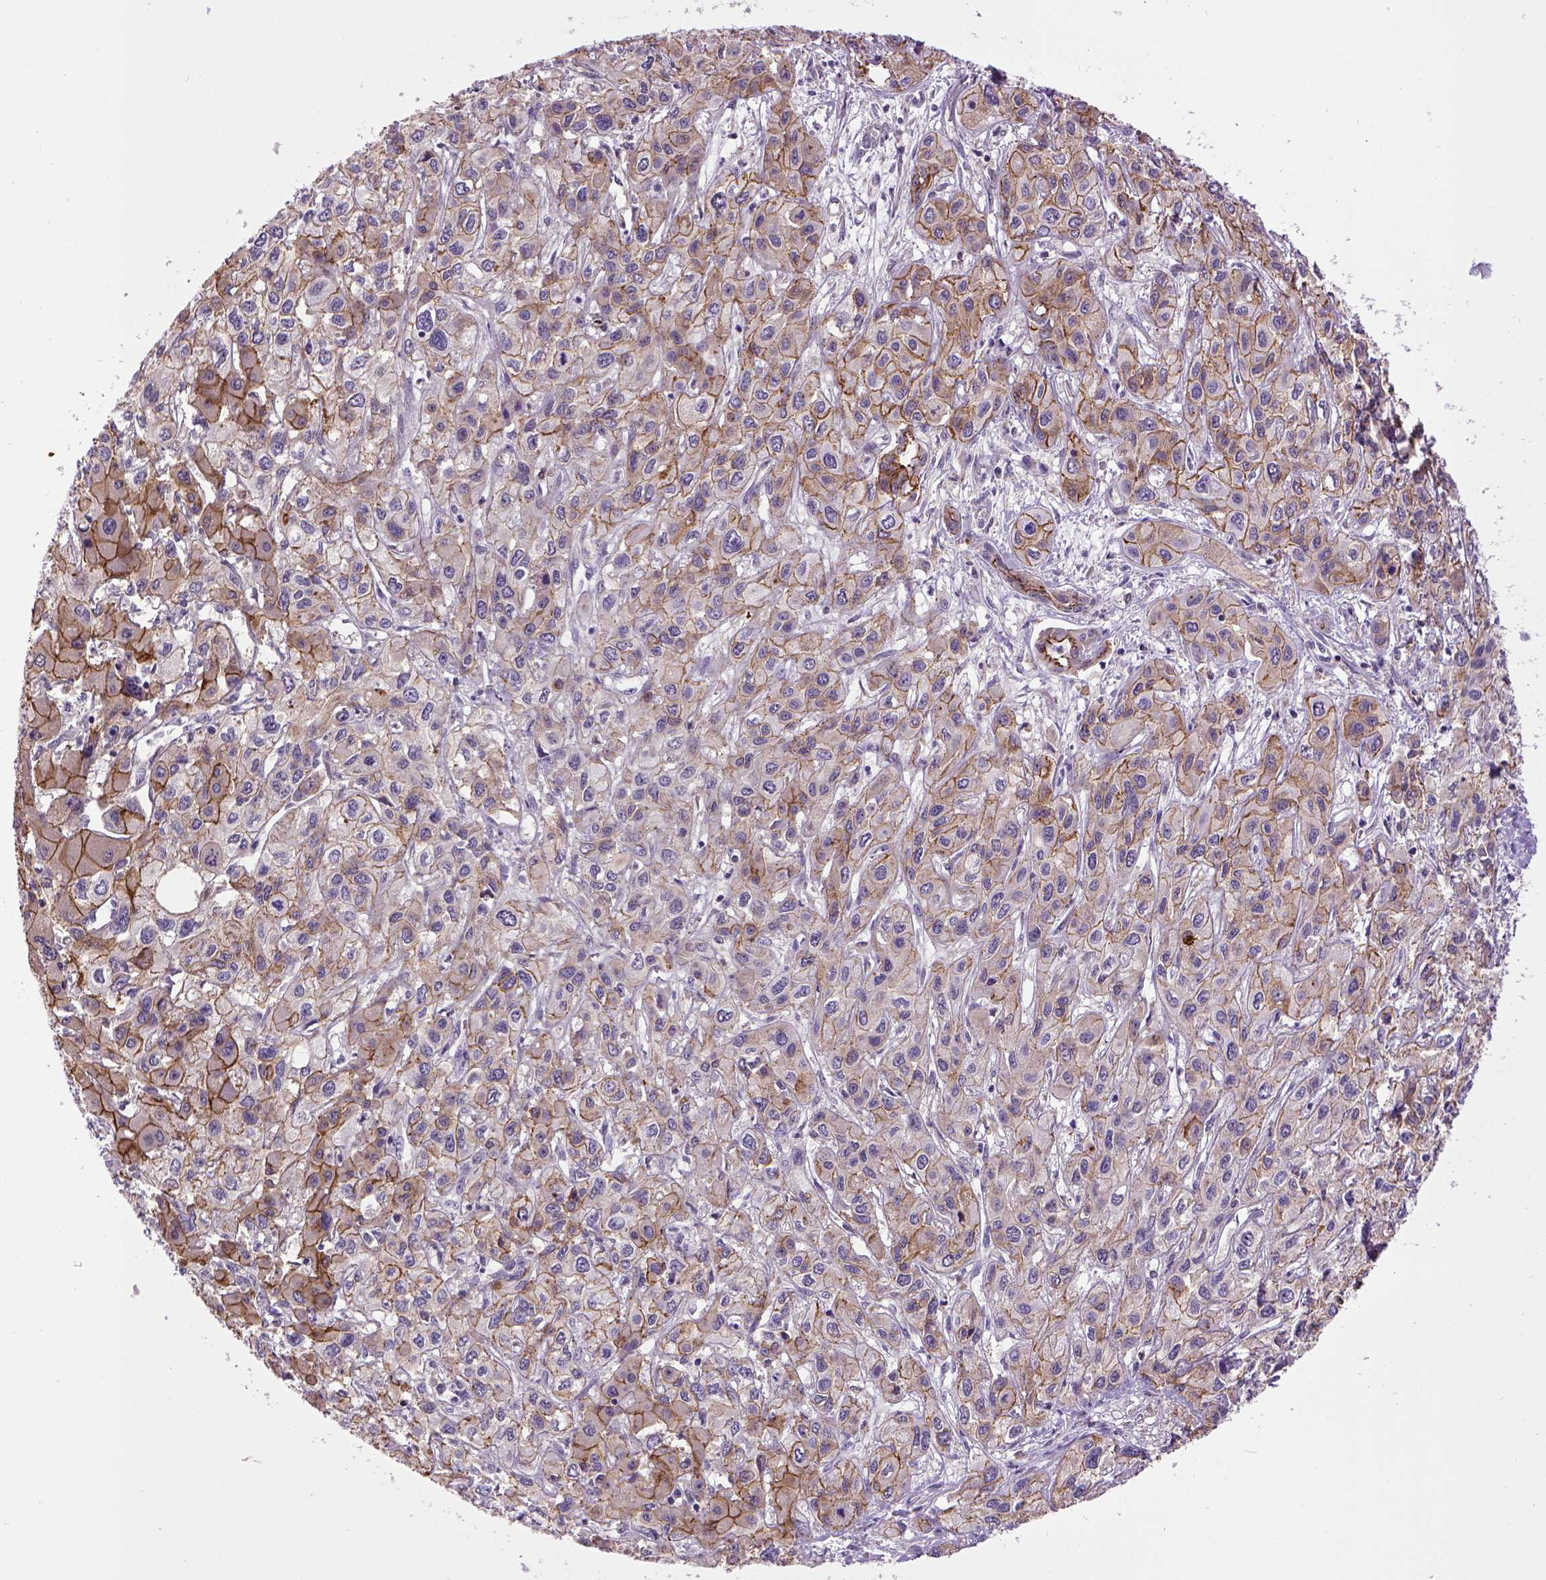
{"staining": {"intensity": "moderate", "quantity": "25%-75%", "location": "cytoplasmic/membranous"}, "tissue": "liver cancer", "cell_type": "Tumor cells", "image_type": "cancer", "snomed": [{"axis": "morphology", "description": "Cholangiocarcinoma"}, {"axis": "topography", "description": "Liver"}], "caption": "Liver cholangiocarcinoma stained with a brown dye displays moderate cytoplasmic/membranous positive expression in about 25%-75% of tumor cells.", "gene": "CDH1", "patient": {"sex": "female", "age": 66}}